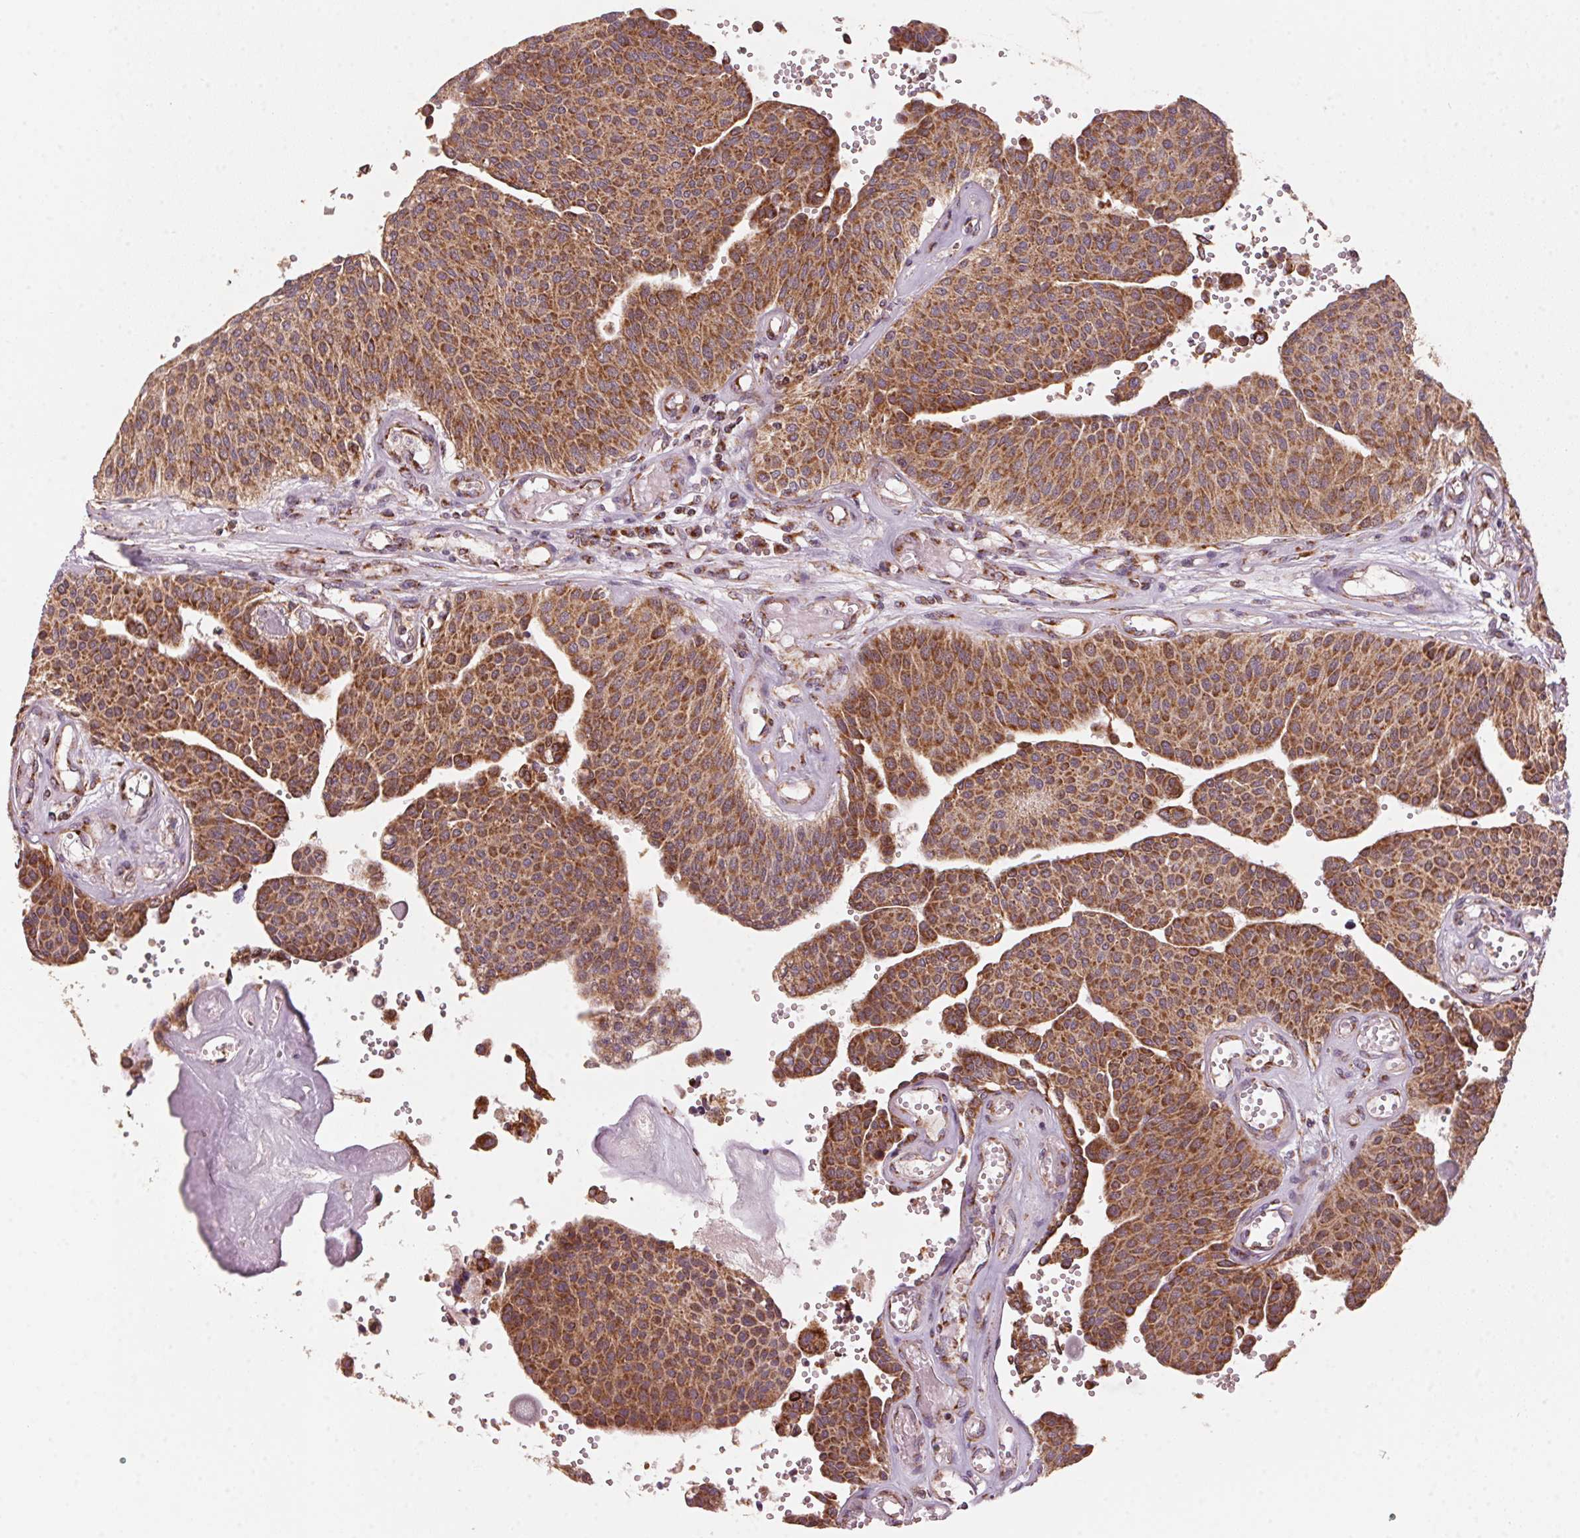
{"staining": {"intensity": "strong", "quantity": ">75%", "location": "cytoplasmic/membranous"}, "tissue": "urothelial cancer", "cell_type": "Tumor cells", "image_type": "cancer", "snomed": [{"axis": "morphology", "description": "Urothelial carcinoma, NOS"}, {"axis": "topography", "description": "Urinary bladder"}], "caption": "Transitional cell carcinoma stained with immunohistochemistry (IHC) exhibits strong cytoplasmic/membranous expression in about >75% of tumor cells.", "gene": "TOMM70", "patient": {"sex": "male", "age": 55}}